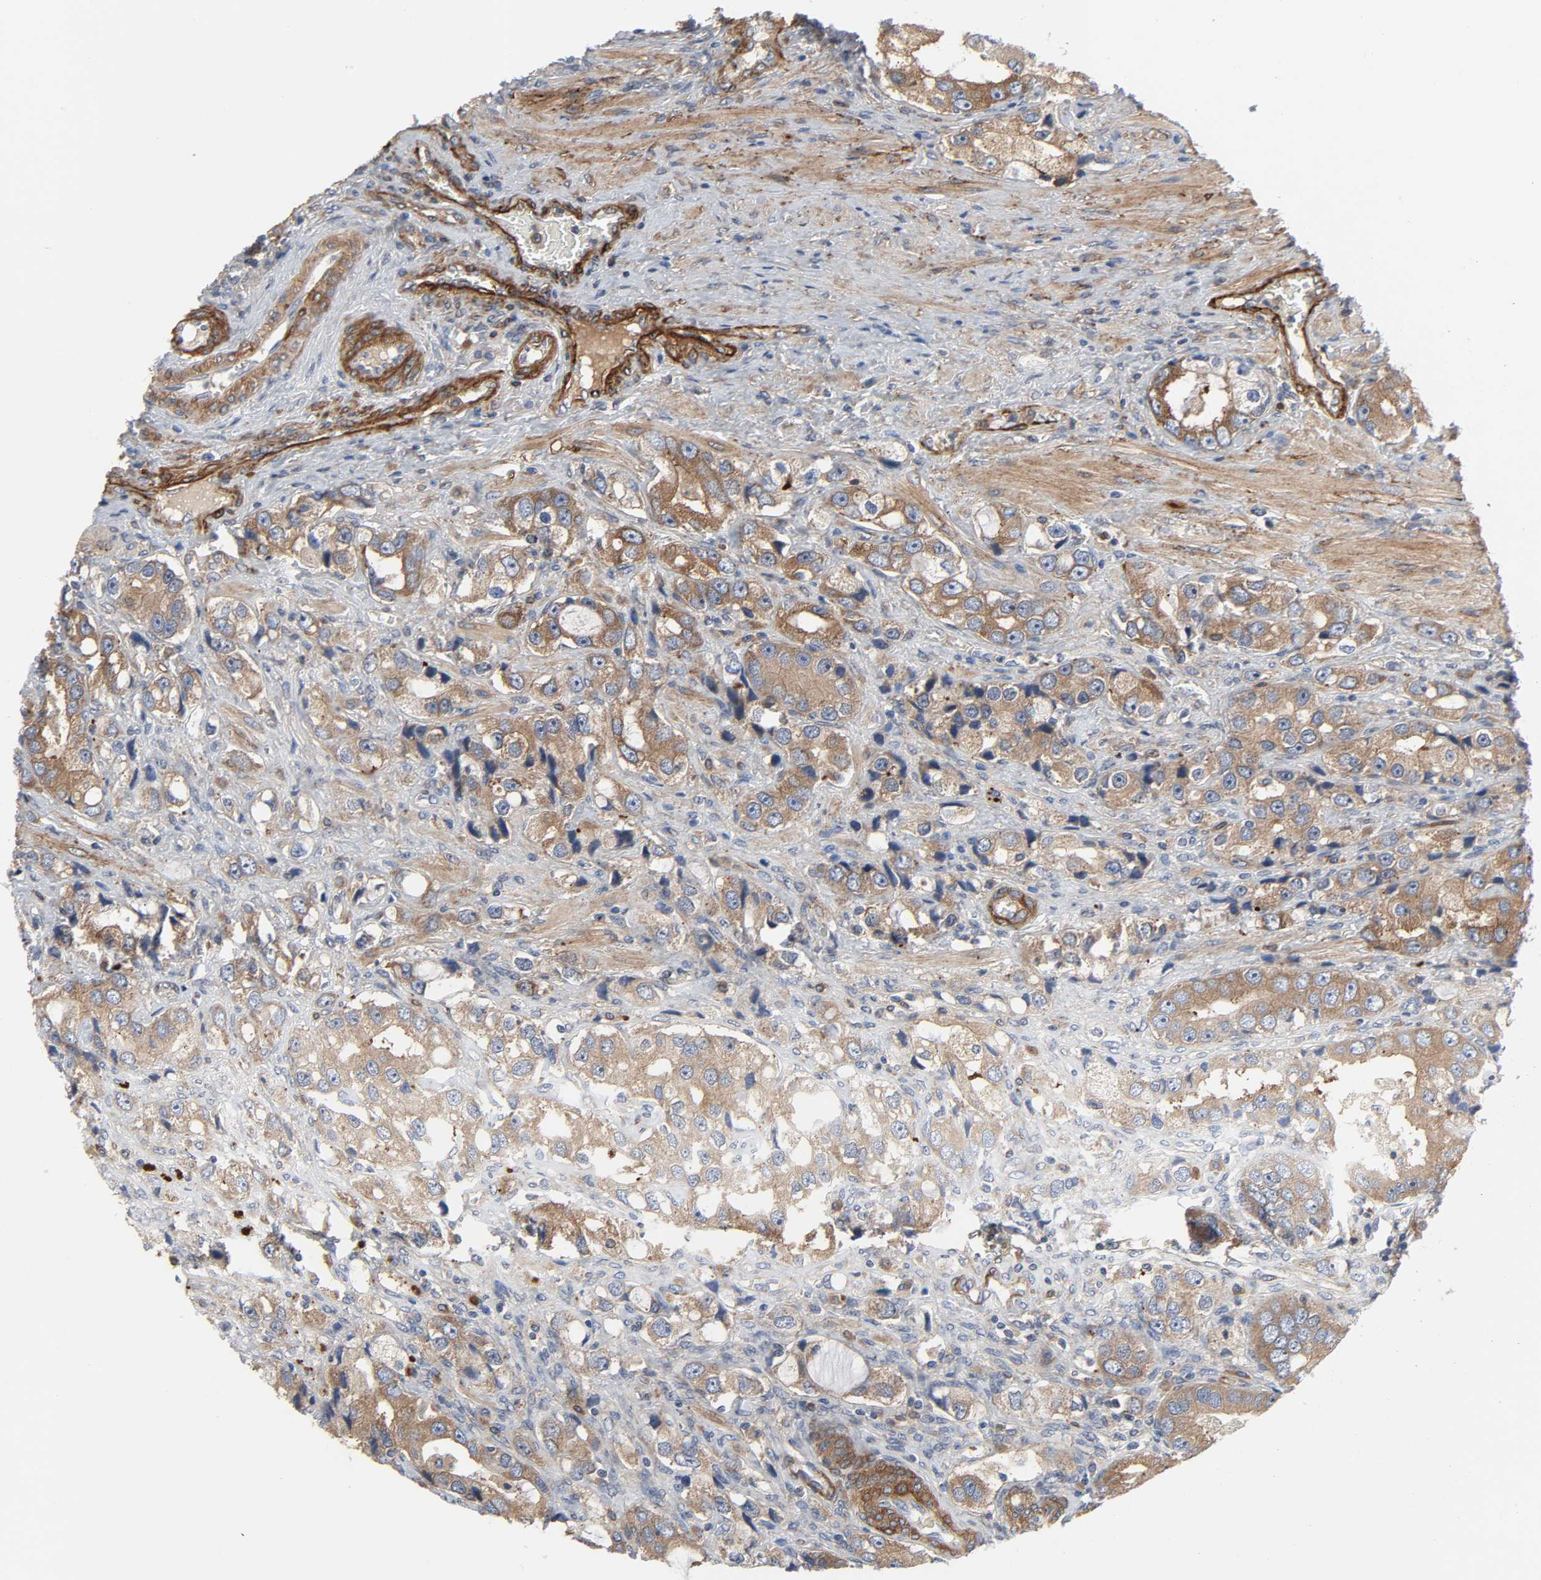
{"staining": {"intensity": "moderate", "quantity": ">75%", "location": "cytoplasmic/membranous"}, "tissue": "prostate cancer", "cell_type": "Tumor cells", "image_type": "cancer", "snomed": [{"axis": "morphology", "description": "Adenocarcinoma, High grade"}, {"axis": "topography", "description": "Prostate"}], "caption": "Protein staining of prostate cancer (high-grade adenocarcinoma) tissue reveals moderate cytoplasmic/membranous positivity in approximately >75% of tumor cells.", "gene": "ARHGAP1", "patient": {"sex": "male", "age": 63}}